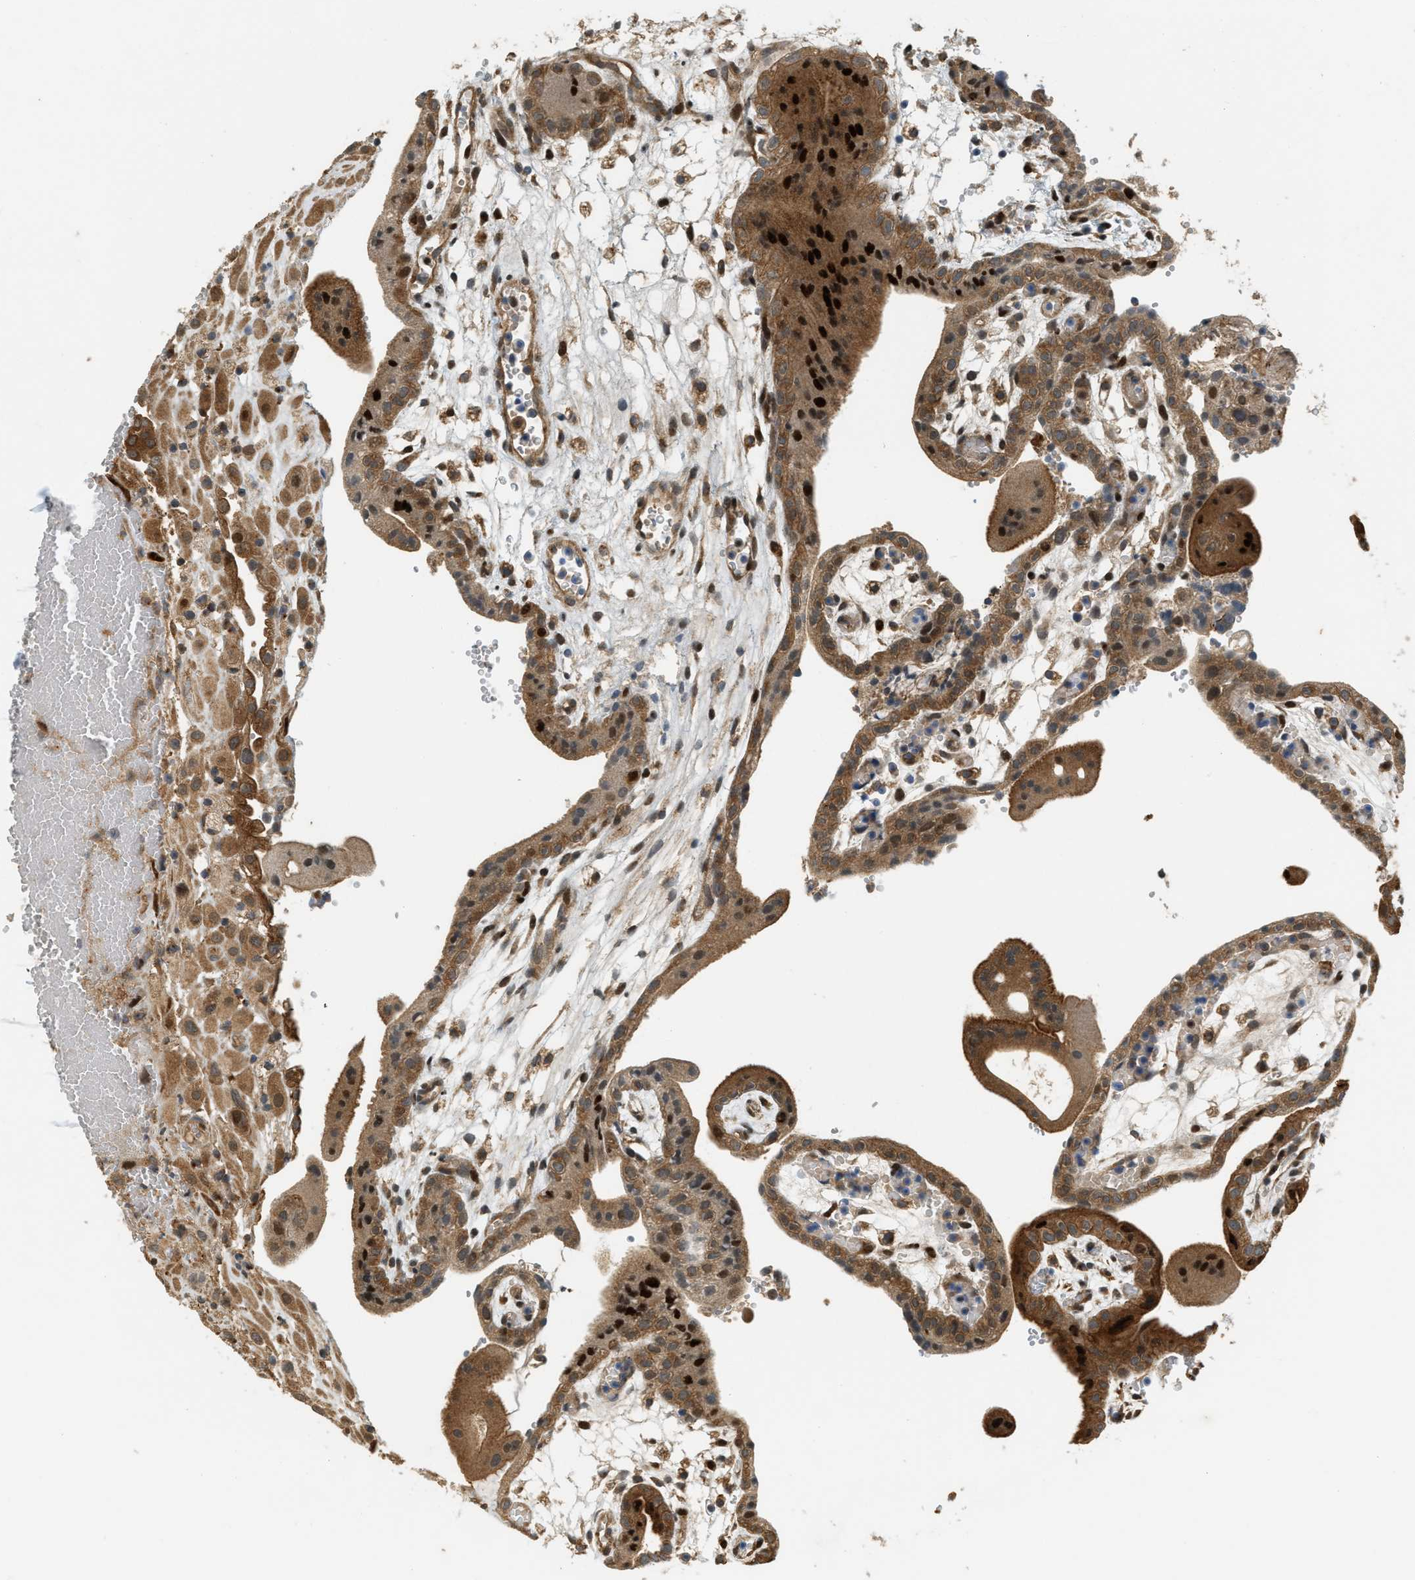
{"staining": {"intensity": "moderate", "quantity": ">75%", "location": "cytoplasmic/membranous,nuclear"}, "tissue": "placenta", "cell_type": "Decidual cells", "image_type": "normal", "snomed": [{"axis": "morphology", "description": "Normal tissue, NOS"}, {"axis": "topography", "description": "Placenta"}], "caption": "Placenta stained for a protein displays moderate cytoplasmic/membranous,nuclear positivity in decidual cells.", "gene": "TRAPPC14", "patient": {"sex": "female", "age": 18}}